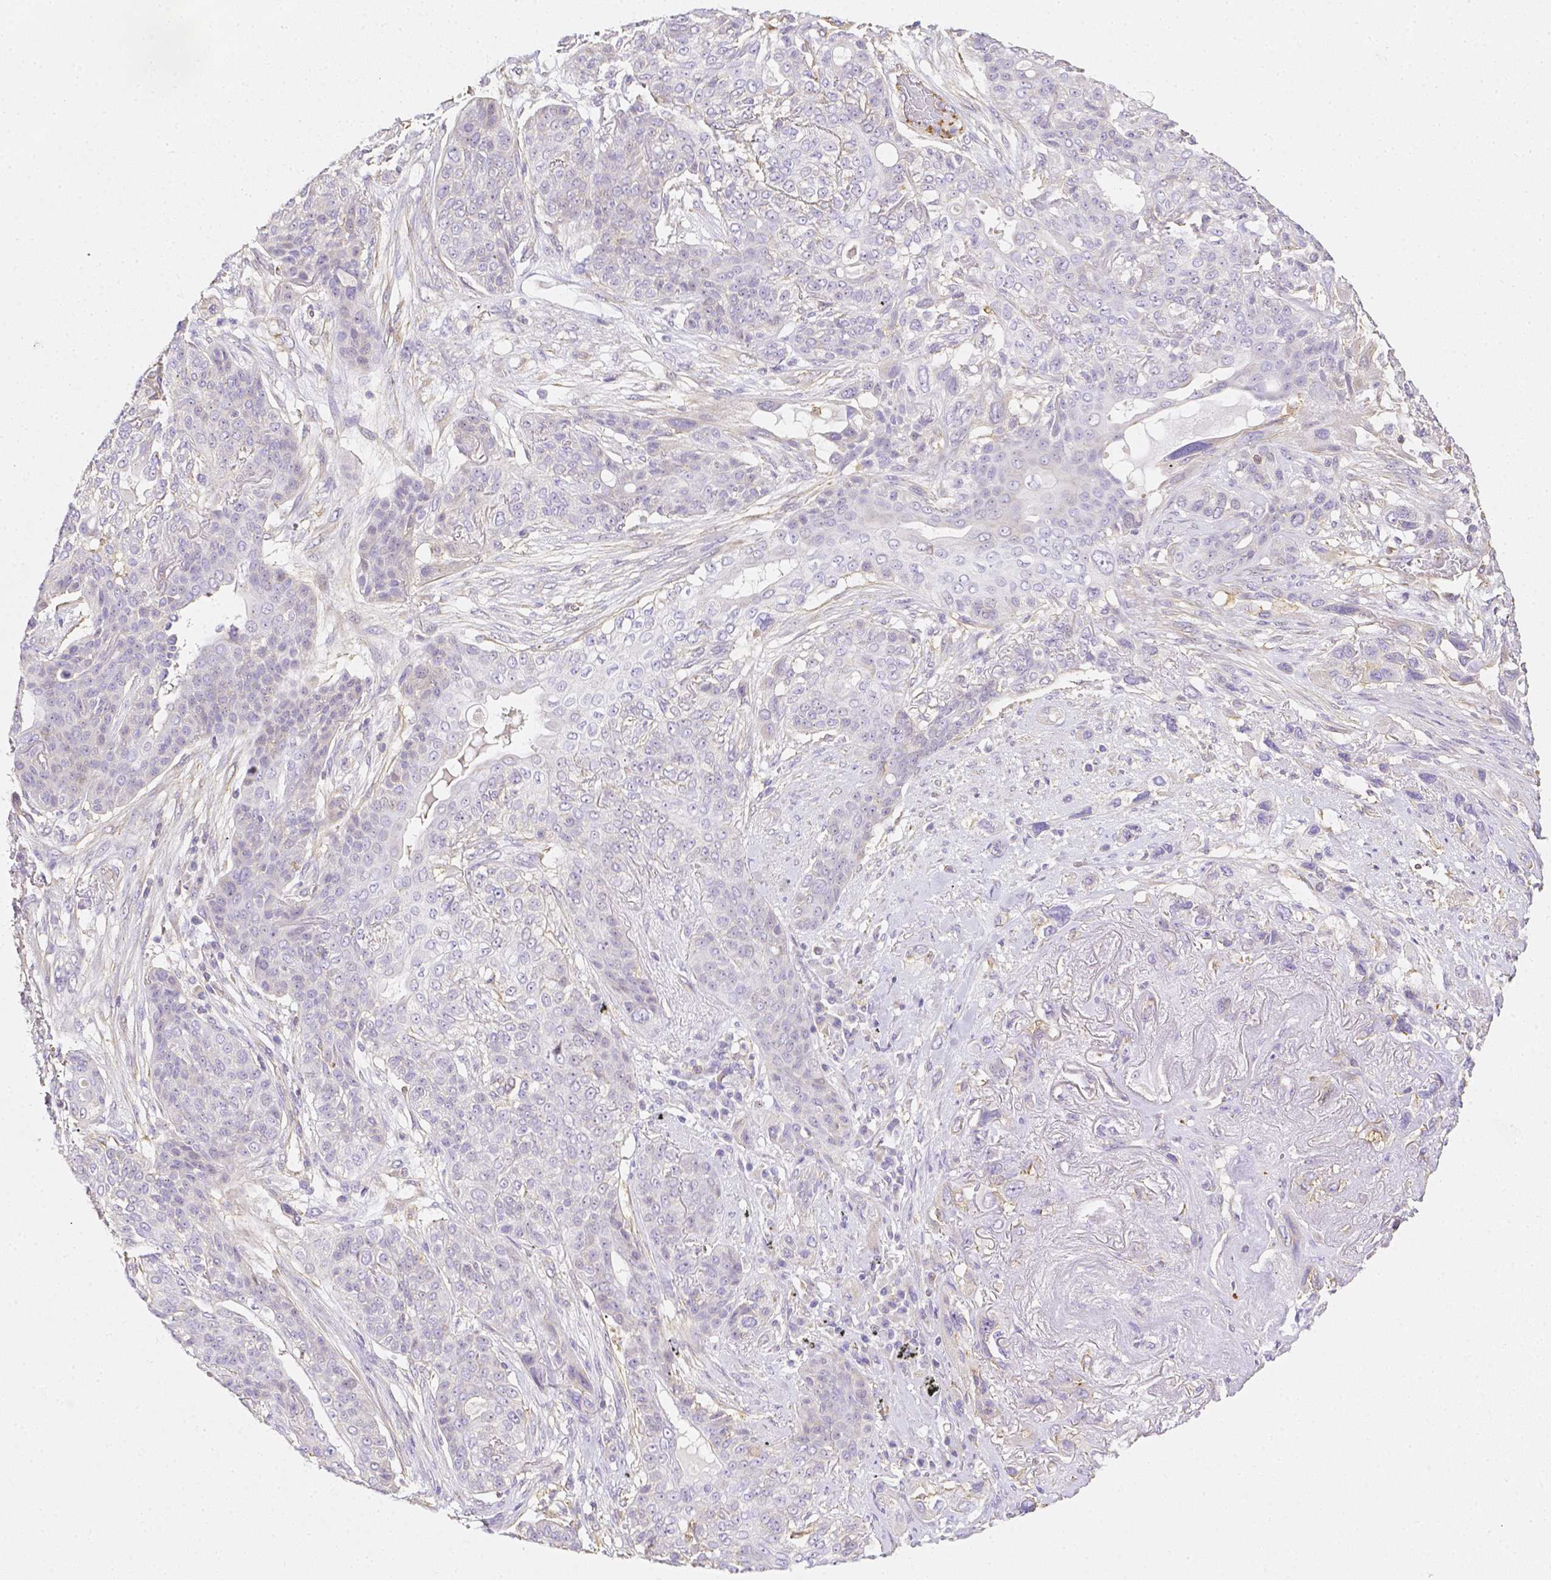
{"staining": {"intensity": "negative", "quantity": "none", "location": "none"}, "tissue": "lung cancer", "cell_type": "Tumor cells", "image_type": "cancer", "snomed": [{"axis": "morphology", "description": "Squamous cell carcinoma, NOS"}, {"axis": "topography", "description": "Lung"}], "caption": "Tumor cells show no significant positivity in lung cancer.", "gene": "ASAH2", "patient": {"sex": "female", "age": 70}}